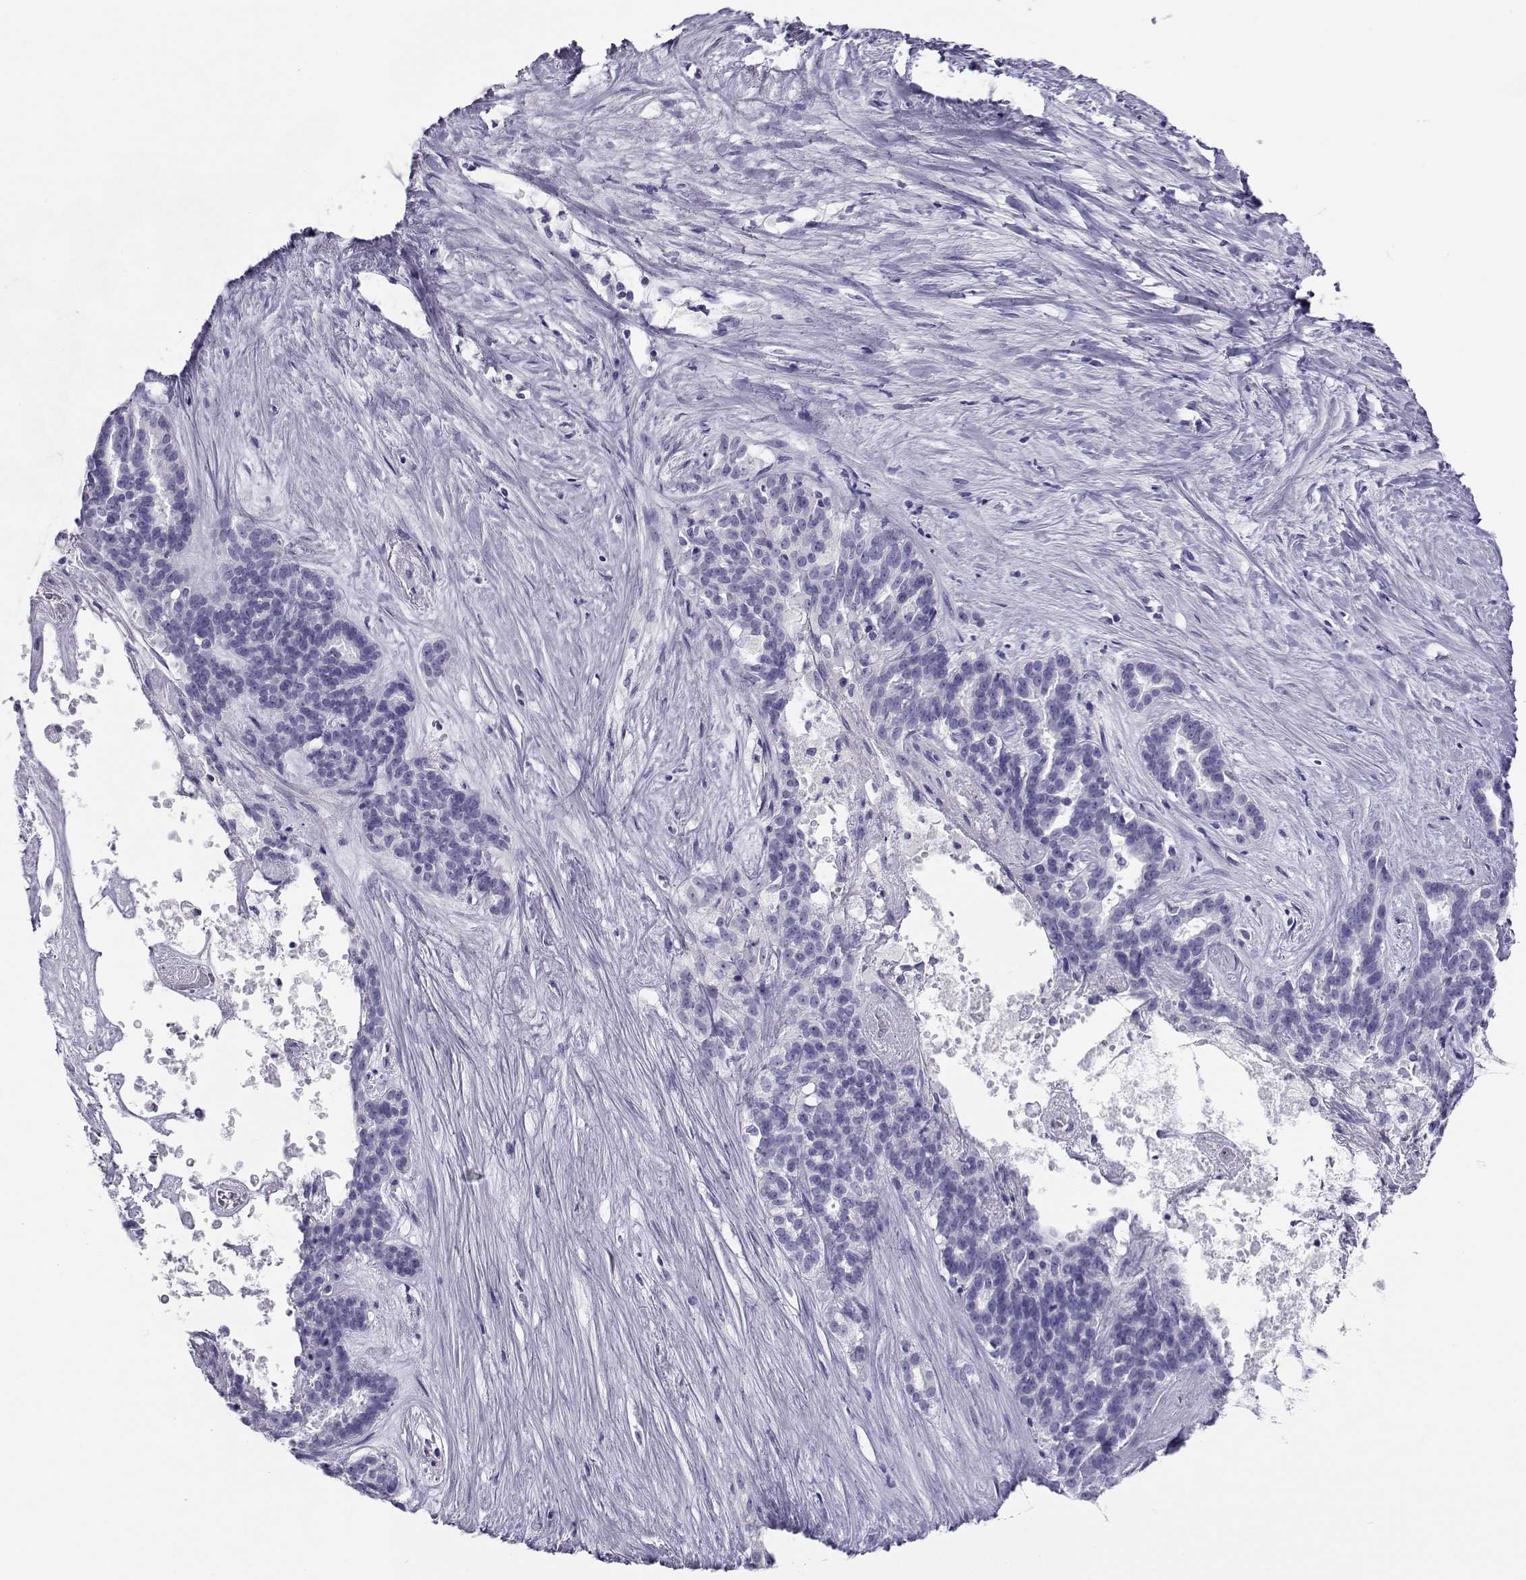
{"staining": {"intensity": "negative", "quantity": "none", "location": "none"}, "tissue": "liver cancer", "cell_type": "Tumor cells", "image_type": "cancer", "snomed": [{"axis": "morphology", "description": "Cholangiocarcinoma"}, {"axis": "topography", "description": "Liver"}], "caption": "Liver cholangiocarcinoma was stained to show a protein in brown. There is no significant staining in tumor cells.", "gene": "CABS1", "patient": {"sex": "female", "age": 47}}